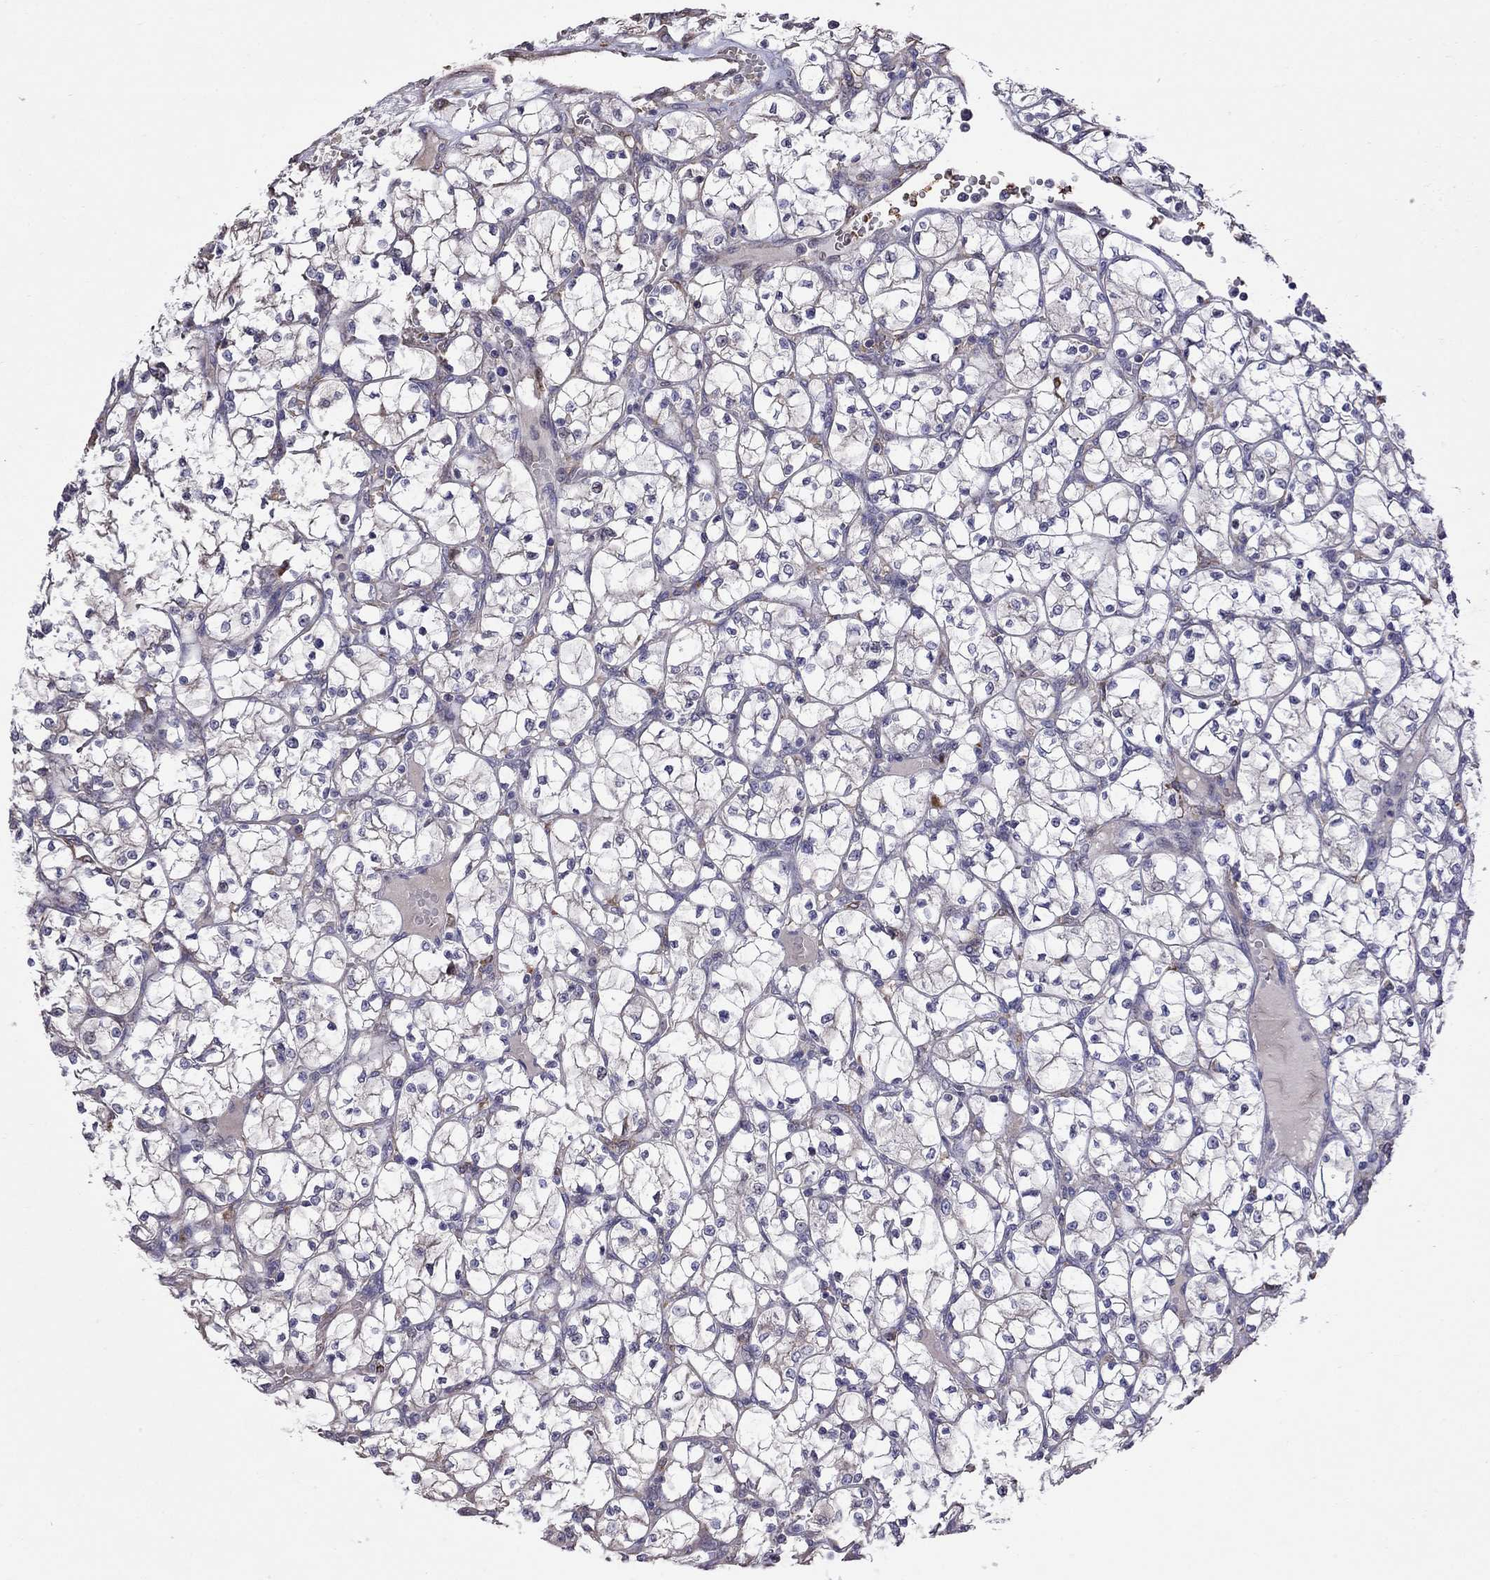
{"staining": {"intensity": "negative", "quantity": "none", "location": "none"}, "tissue": "renal cancer", "cell_type": "Tumor cells", "image_type": "cancer", "snomed": [{"axis": "morphology", "description": "Adenocarcinoma, NOS"}, {"axis": "topography", "description": "Kidney"}], "caption": "High magnification brightfield microscopy of adenocarcinoma (renal) stained with DAB (3,3'-diaminobenzidine) (brown) and counterstained with hematoxylin (blue): tumor cells show no significant expression.", "gene": "ADAM28", "patient": {"sex": "female", "age": 64}}